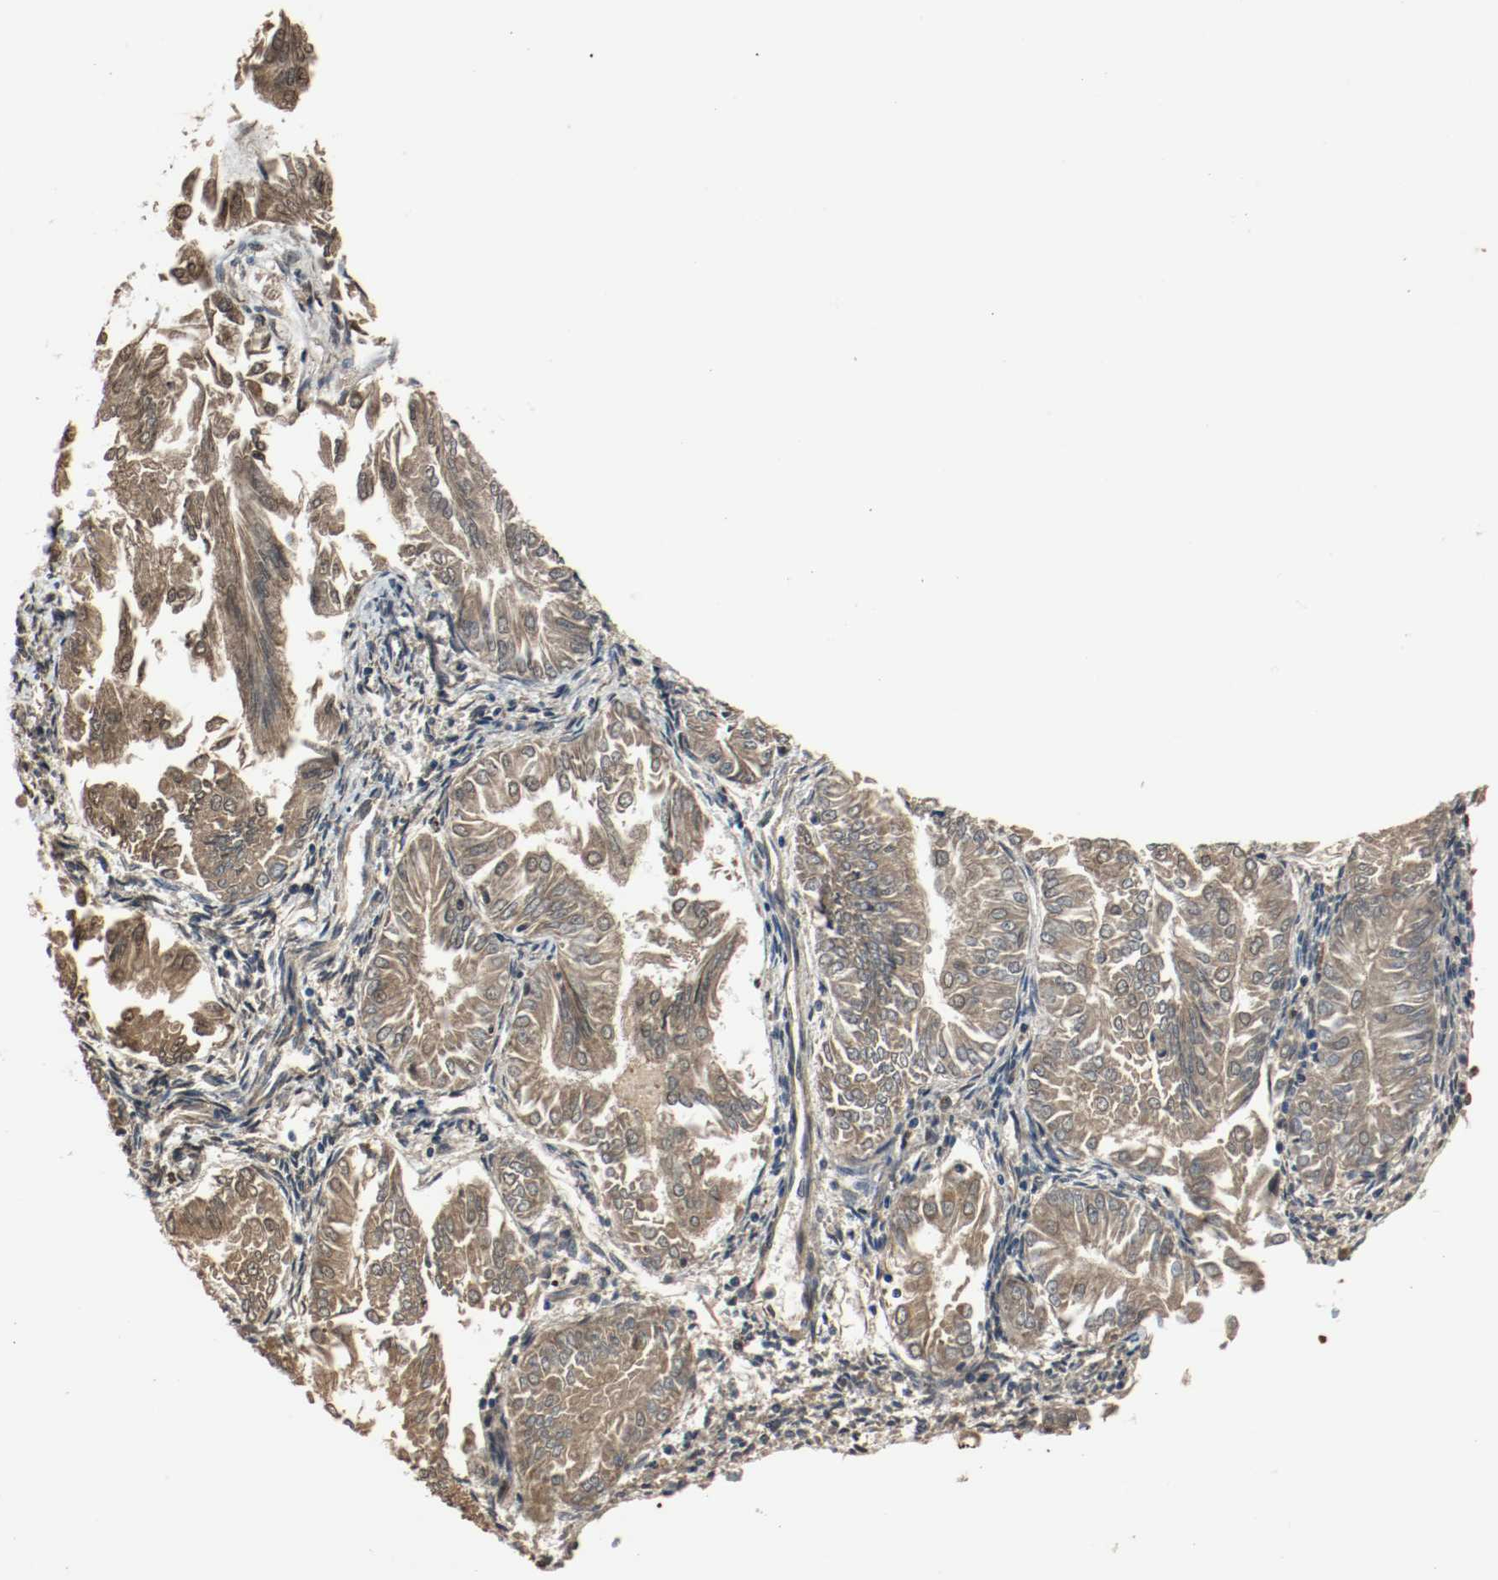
{"staining": {"intensity": "moderate", "quantity": ">75%", "location": "cytoplasmic/membranous"}, "tissue": "endometrial cancer", "cell_type": "Tumor cells", "image_type": "cancer", "snomed": [{"axis": "morphology", "description": "Adenocarcinoma, NOS"}, {"axis": "topography", "description": "Endometrium"}], "caption": "Endometrial cancer (adenocarcinoma) stained for a protein (brown) demonstrates moderate cytoplasmic/membranous positive expression in approximately >75% of tumor cells.", "gene": "BLK", "patient": {"sex": "female", "age": 53}}